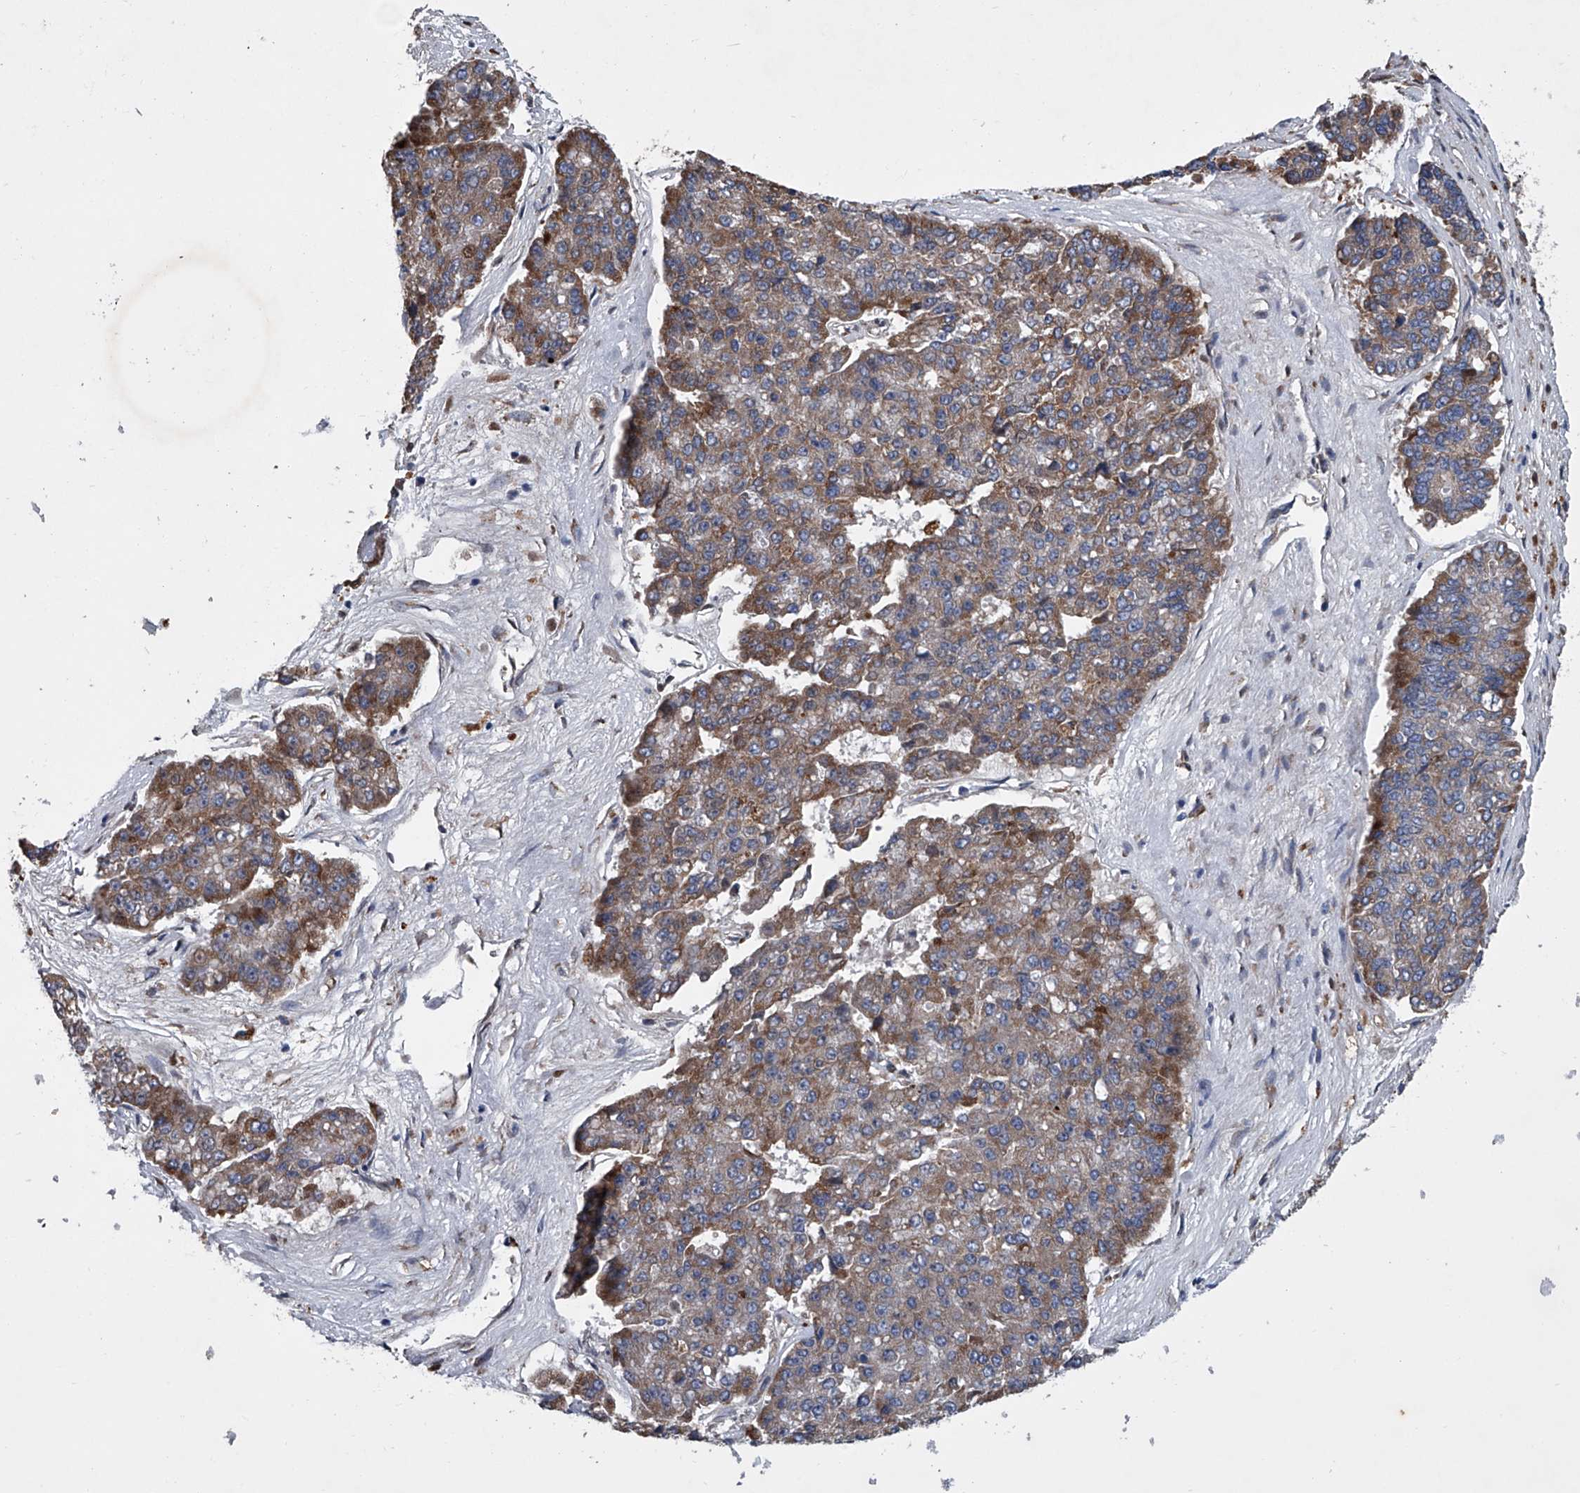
{"staining": {"intensity": "moderate", "quantity": ">75%", "location": "cytoplasmic/membranous"}, "tissue": "pancreatic cancer", "cell_type": "Tumor cells", "image_type": "cancer", "snomed": [{"axis": "morphology", "description": "Adenocarcinoma, NOS"}, {"axis": "topography", "description": "Pancreas"}], "caption": "Tumor cells reveal medium levels of moderate cytoplasmic/membranous staining in about >75% of cells in human pancreatic cancer (adenocarcinoma).", "gene": "ABCG1", "patient": {"sex": "male", "age": 50}}